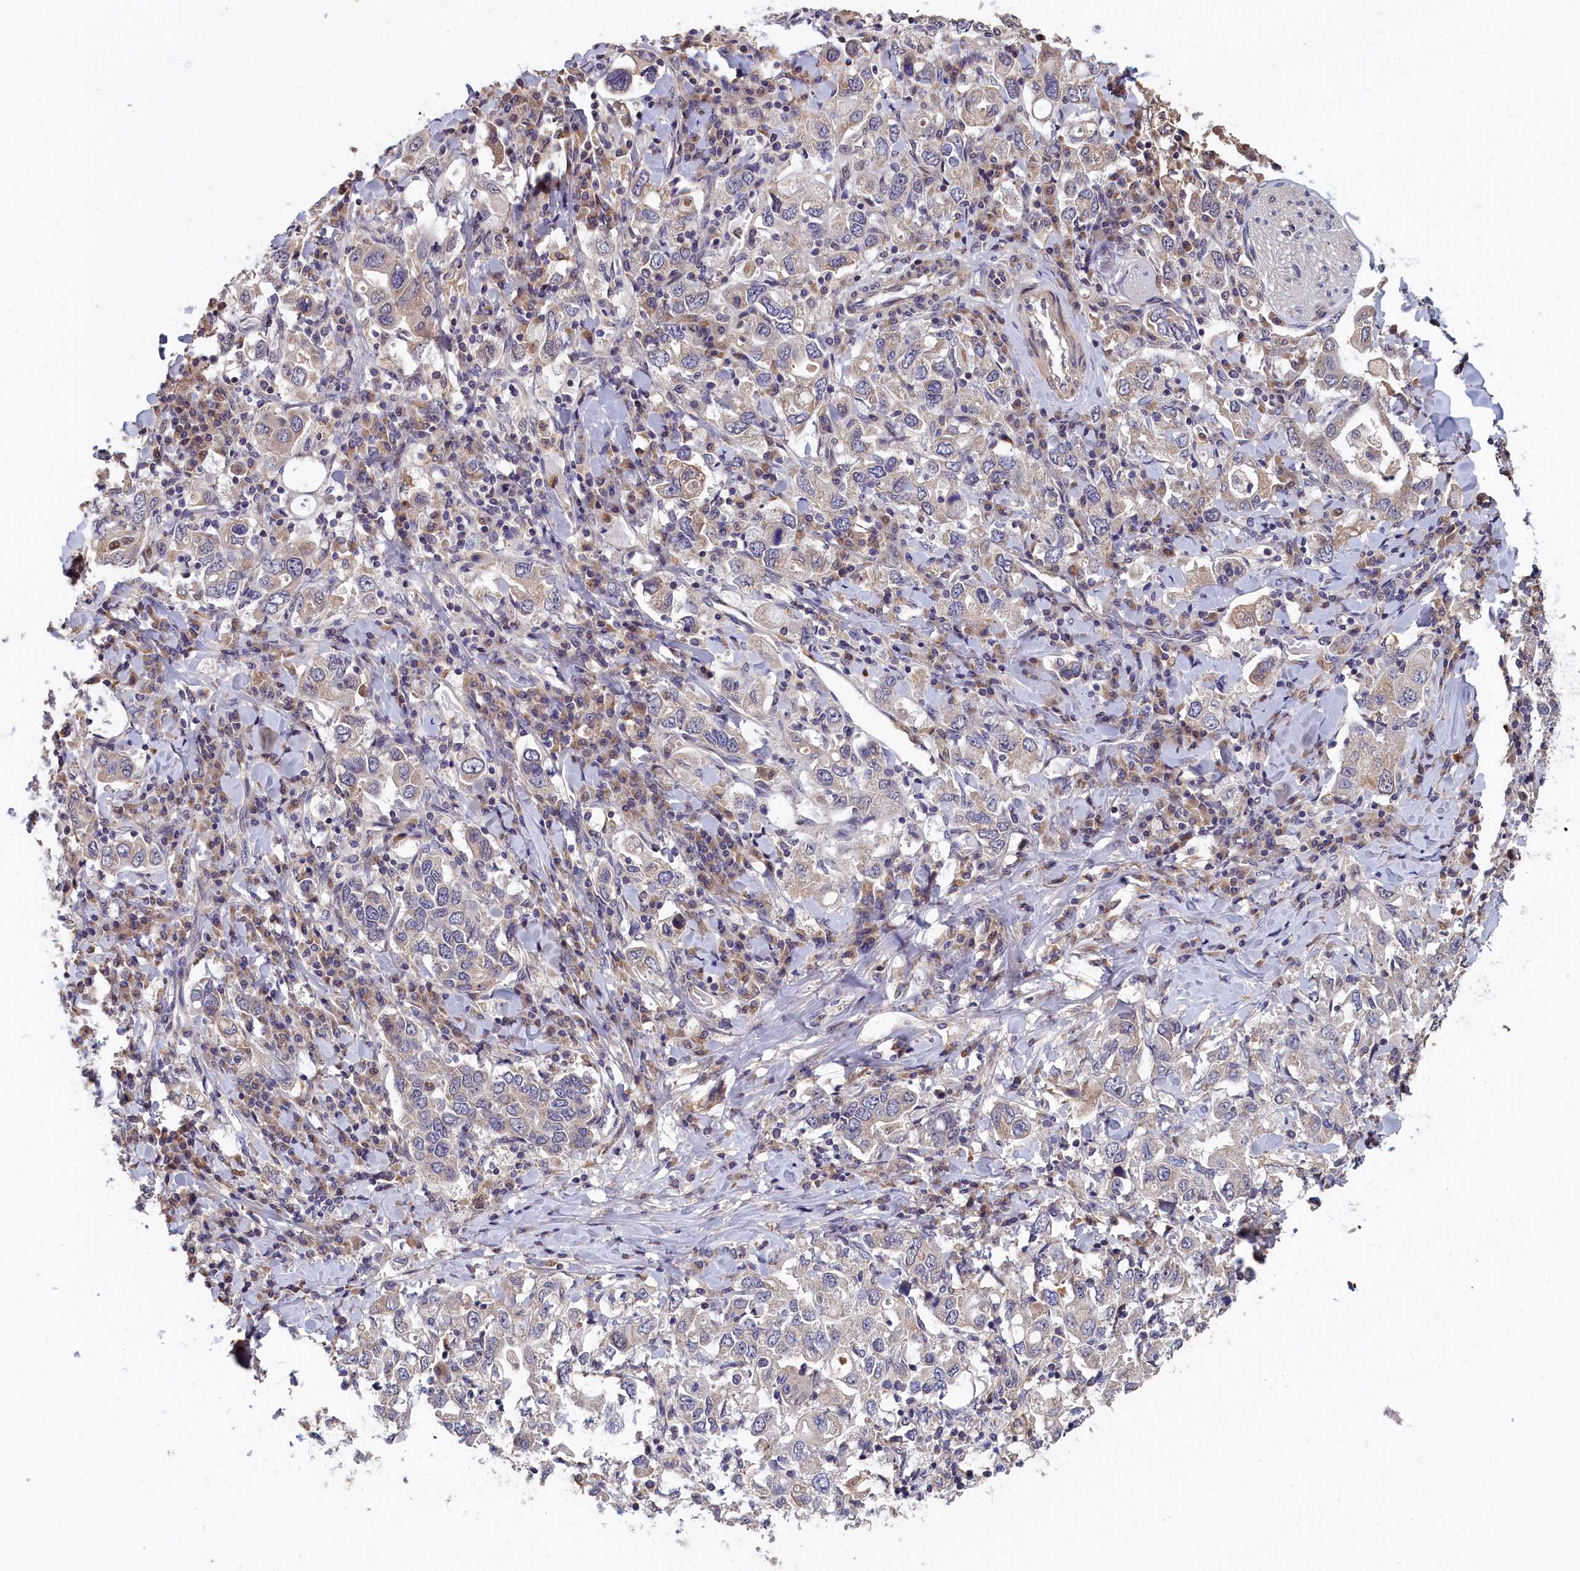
{"staining": {"intensity": "weak", "quantity": "<25%", "location": "cytoplasmic/membranous"}, "tissue": "stomach cancer", "cell_type": "Tumor cells", "image_type": "cancer", "snomed": [{"axis": "morphology", "description": "Adenocarcinoma, NOS"}, {"axis": "topography", "description": "Stomach, upper"}], "caption": "This is an immunohistochemistry (IHC) histopathology image of adenocarcinoma (stomach). There is no positivity in tumor cells.", "gene": "EPB41L4B", "patient": {"sex": "male", "age": 62}}